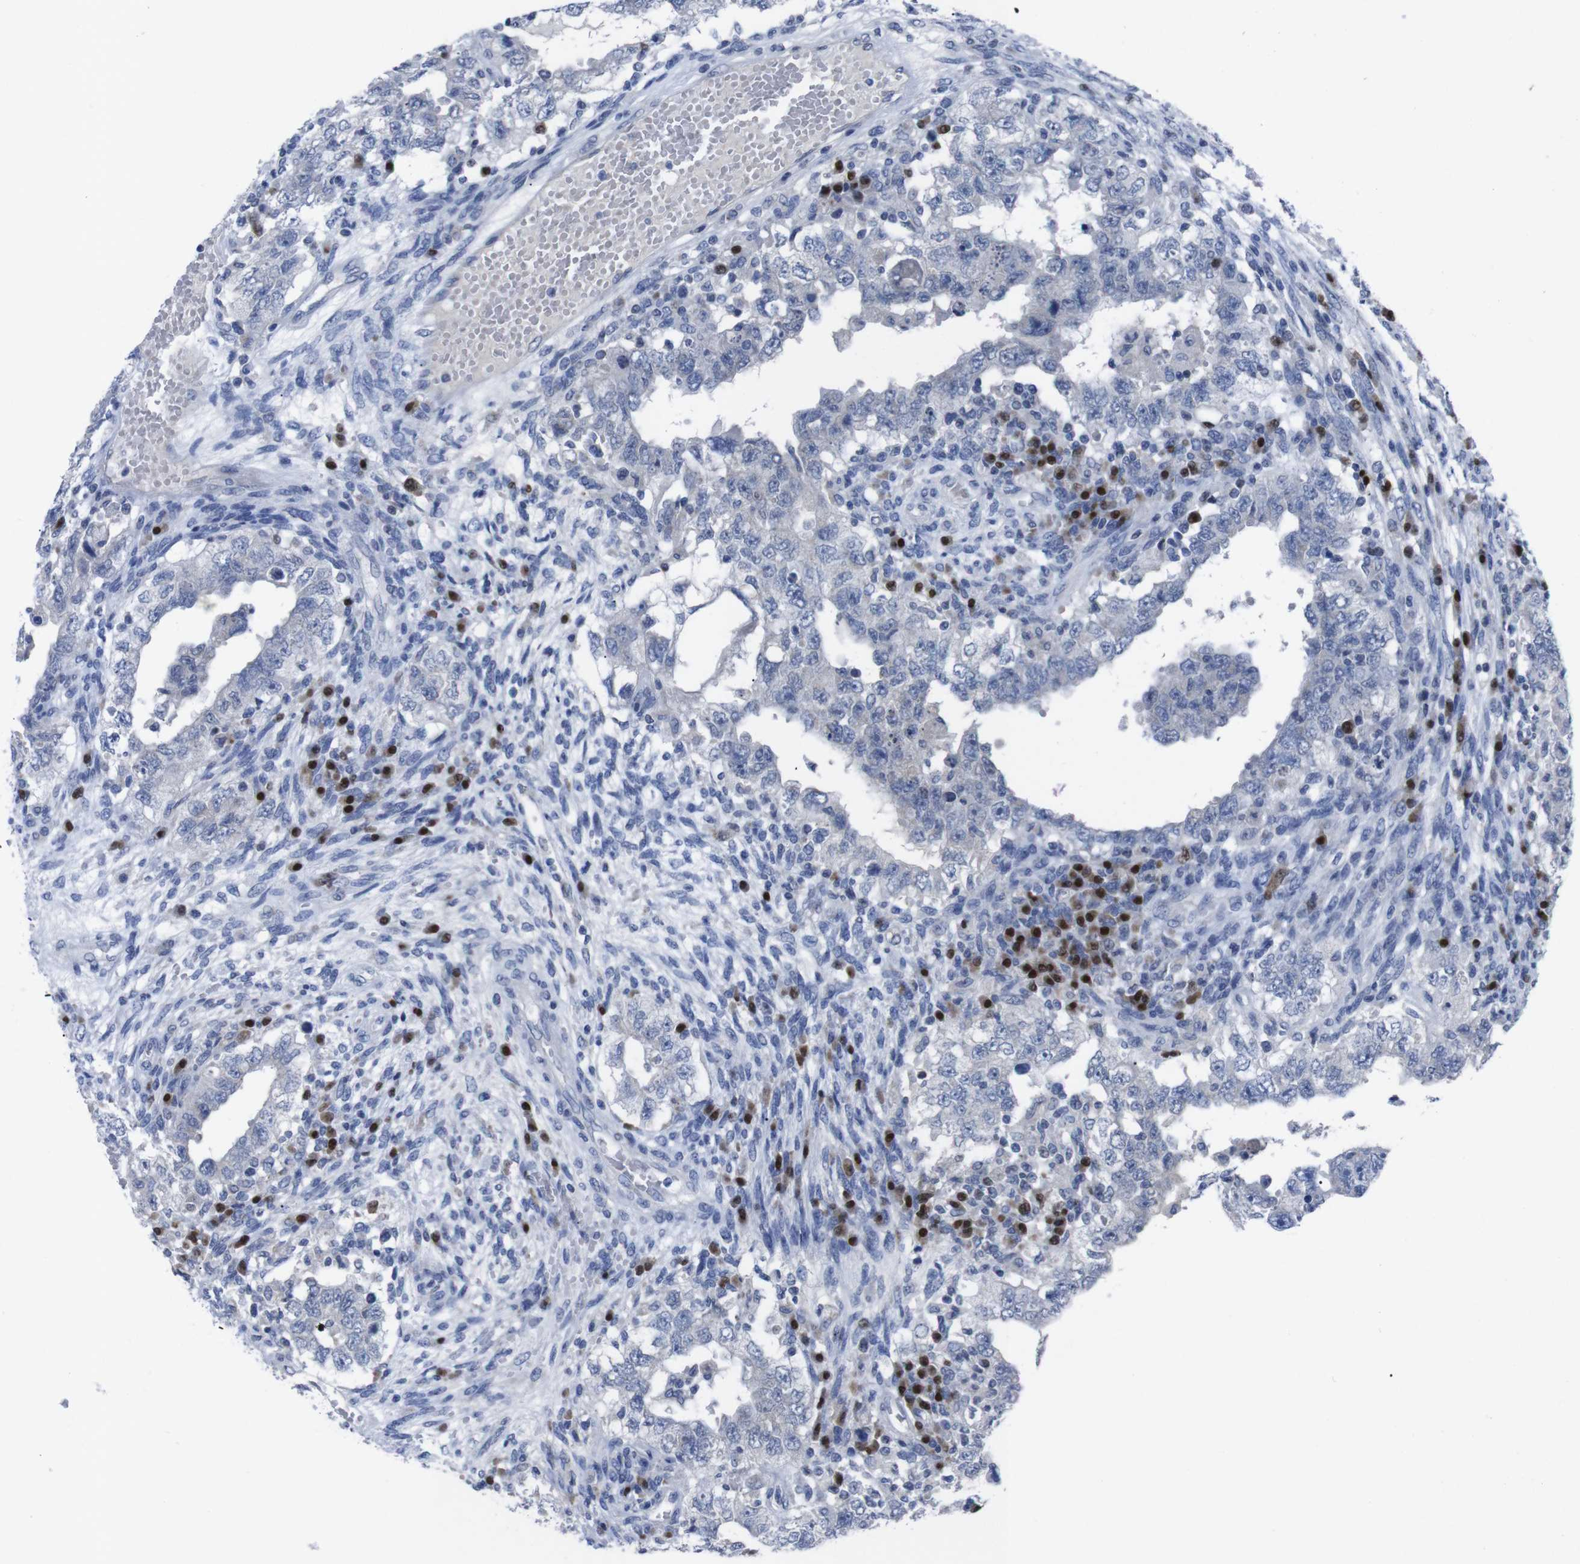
{"staining": {"intensity": "negative", "quantity": "none", "location": "none"}, "tissue": "testis cancer", "cell_type": "Tumor cells", "image_type": "cancer", "snomed": [{"axis": "morphology", "description": "Carcinoma, Embryonal, NOS"}, {"axis": "topography", "description": "Testis"}], "caption": "A photomicrograph of human testis cancer (embryonal carcinoma) is negative for staining in tumor cells. (IHC, brightfield microscopy, high magnification).", "gene": "IRF4", "patient": {"sex": "male", "age": 26}}